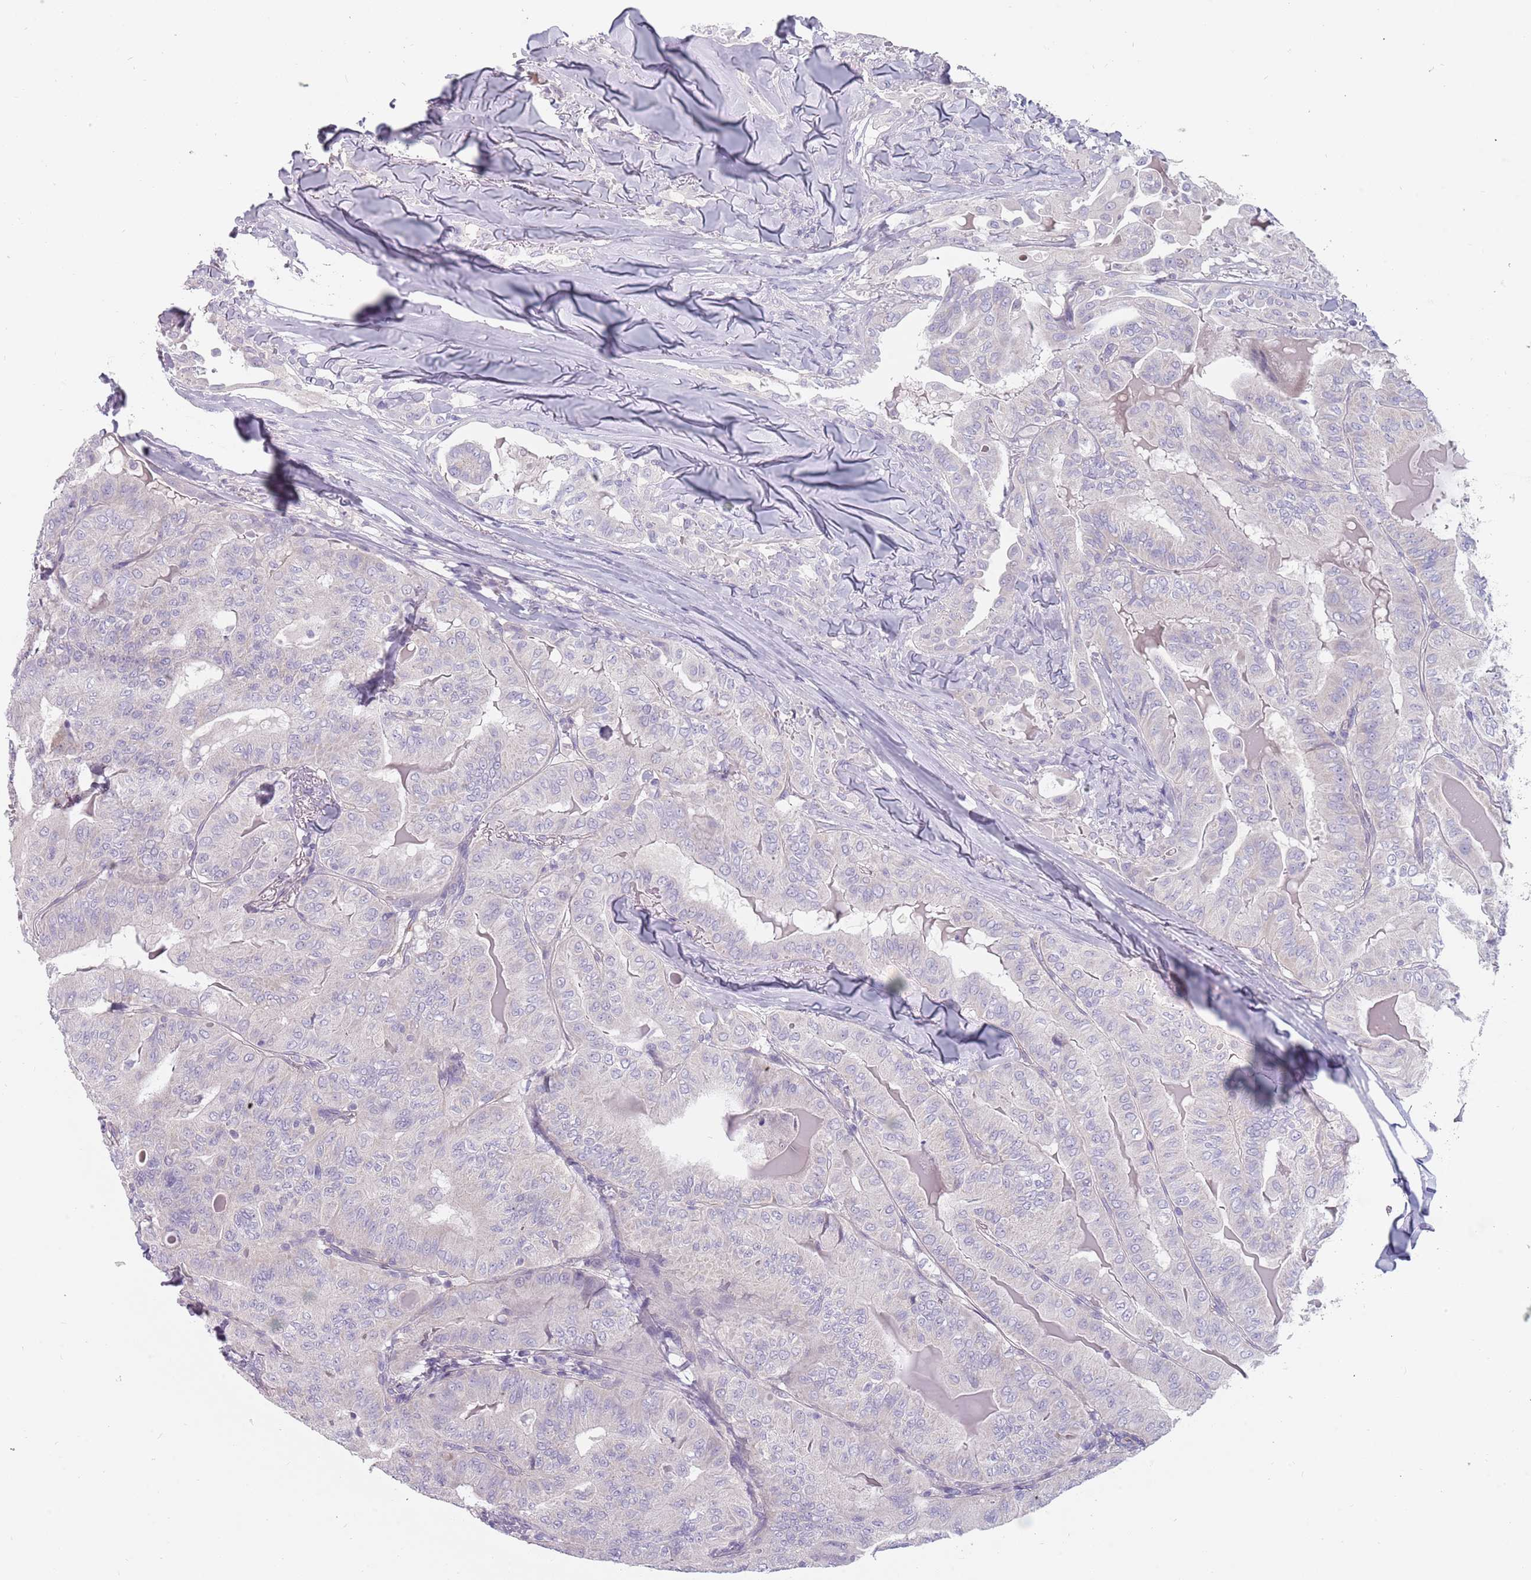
{"staining": {"intensity": "negative", "quantity": "none", "location": "none"}, "tissue": "thyroid cancer", "cell_type": "Tumor cells", "image_type": "cancer", "snomed": [{"axis": "morphology", "description": "Papillary adenocarcinoma, NOS"}, {"axis": "topography", "description": "Thyroid gland"}], "caption": "High power microscopy image of an IHC photomicrograph of thyroid cancer, revealing no significant positivity in tumor cells.", "gene": "DDX4", "patient": {"sex": "female", "age": 68}}